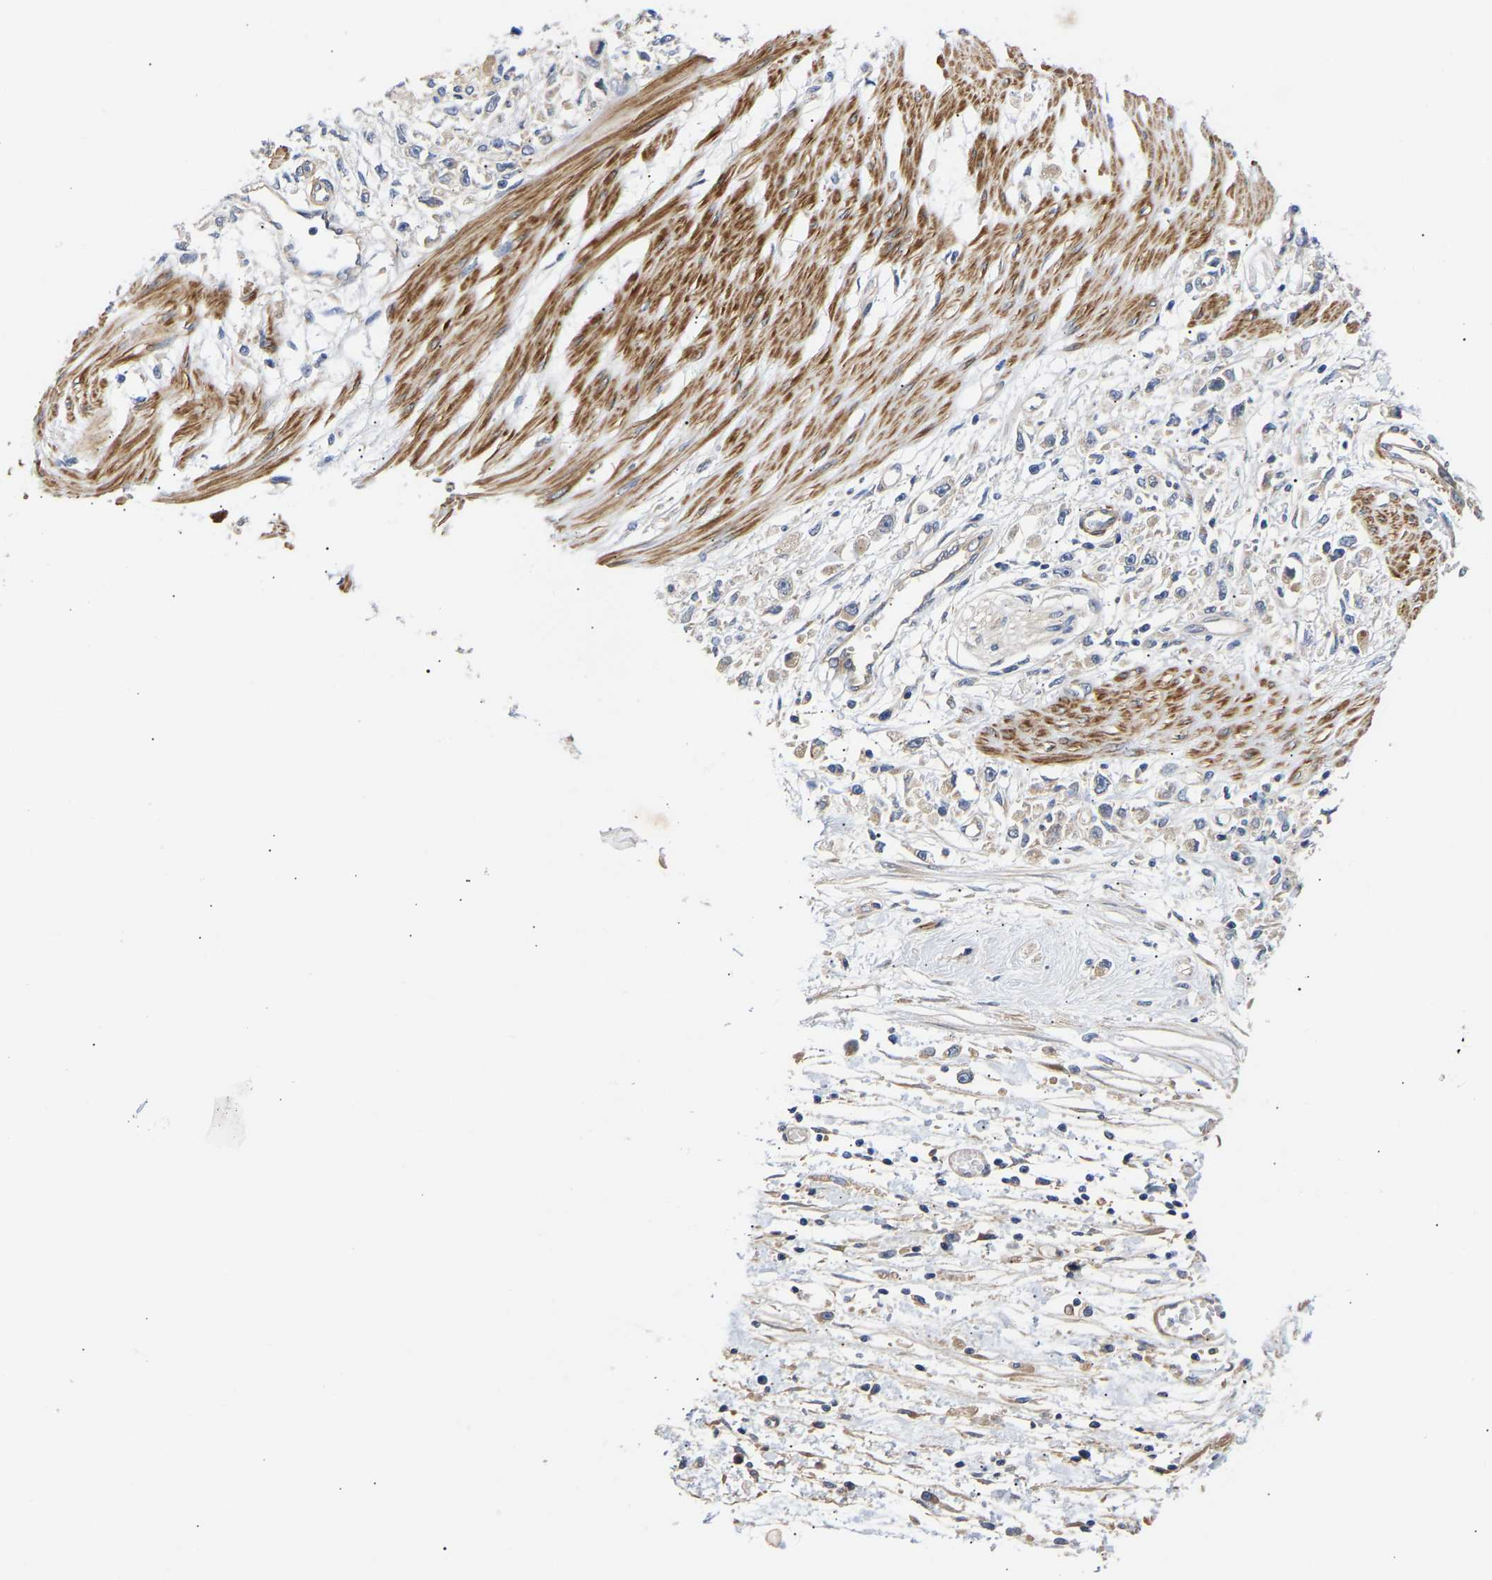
{"staining": {"intensity": "weak", "quantity": "25%-75%", "location": "cytoplasmic/membranous"}, "tissue": "stomach cancer", "cell_type": "Tumor cells", "image_type": "cancer", "snomed": [{"axis": "morphology", "description": "Adenocarcinoma, NOS"}, {"axis": "topography", "description": "Stomach"}], "caption": "Tumor cells show low levels of weak cytoplasmic/membranous expression in about 25%-75% of cells in stomach cancer (adenocarcinoma).", "gene": "KASH5", "patient": {"sex": "female", "age": 59}}